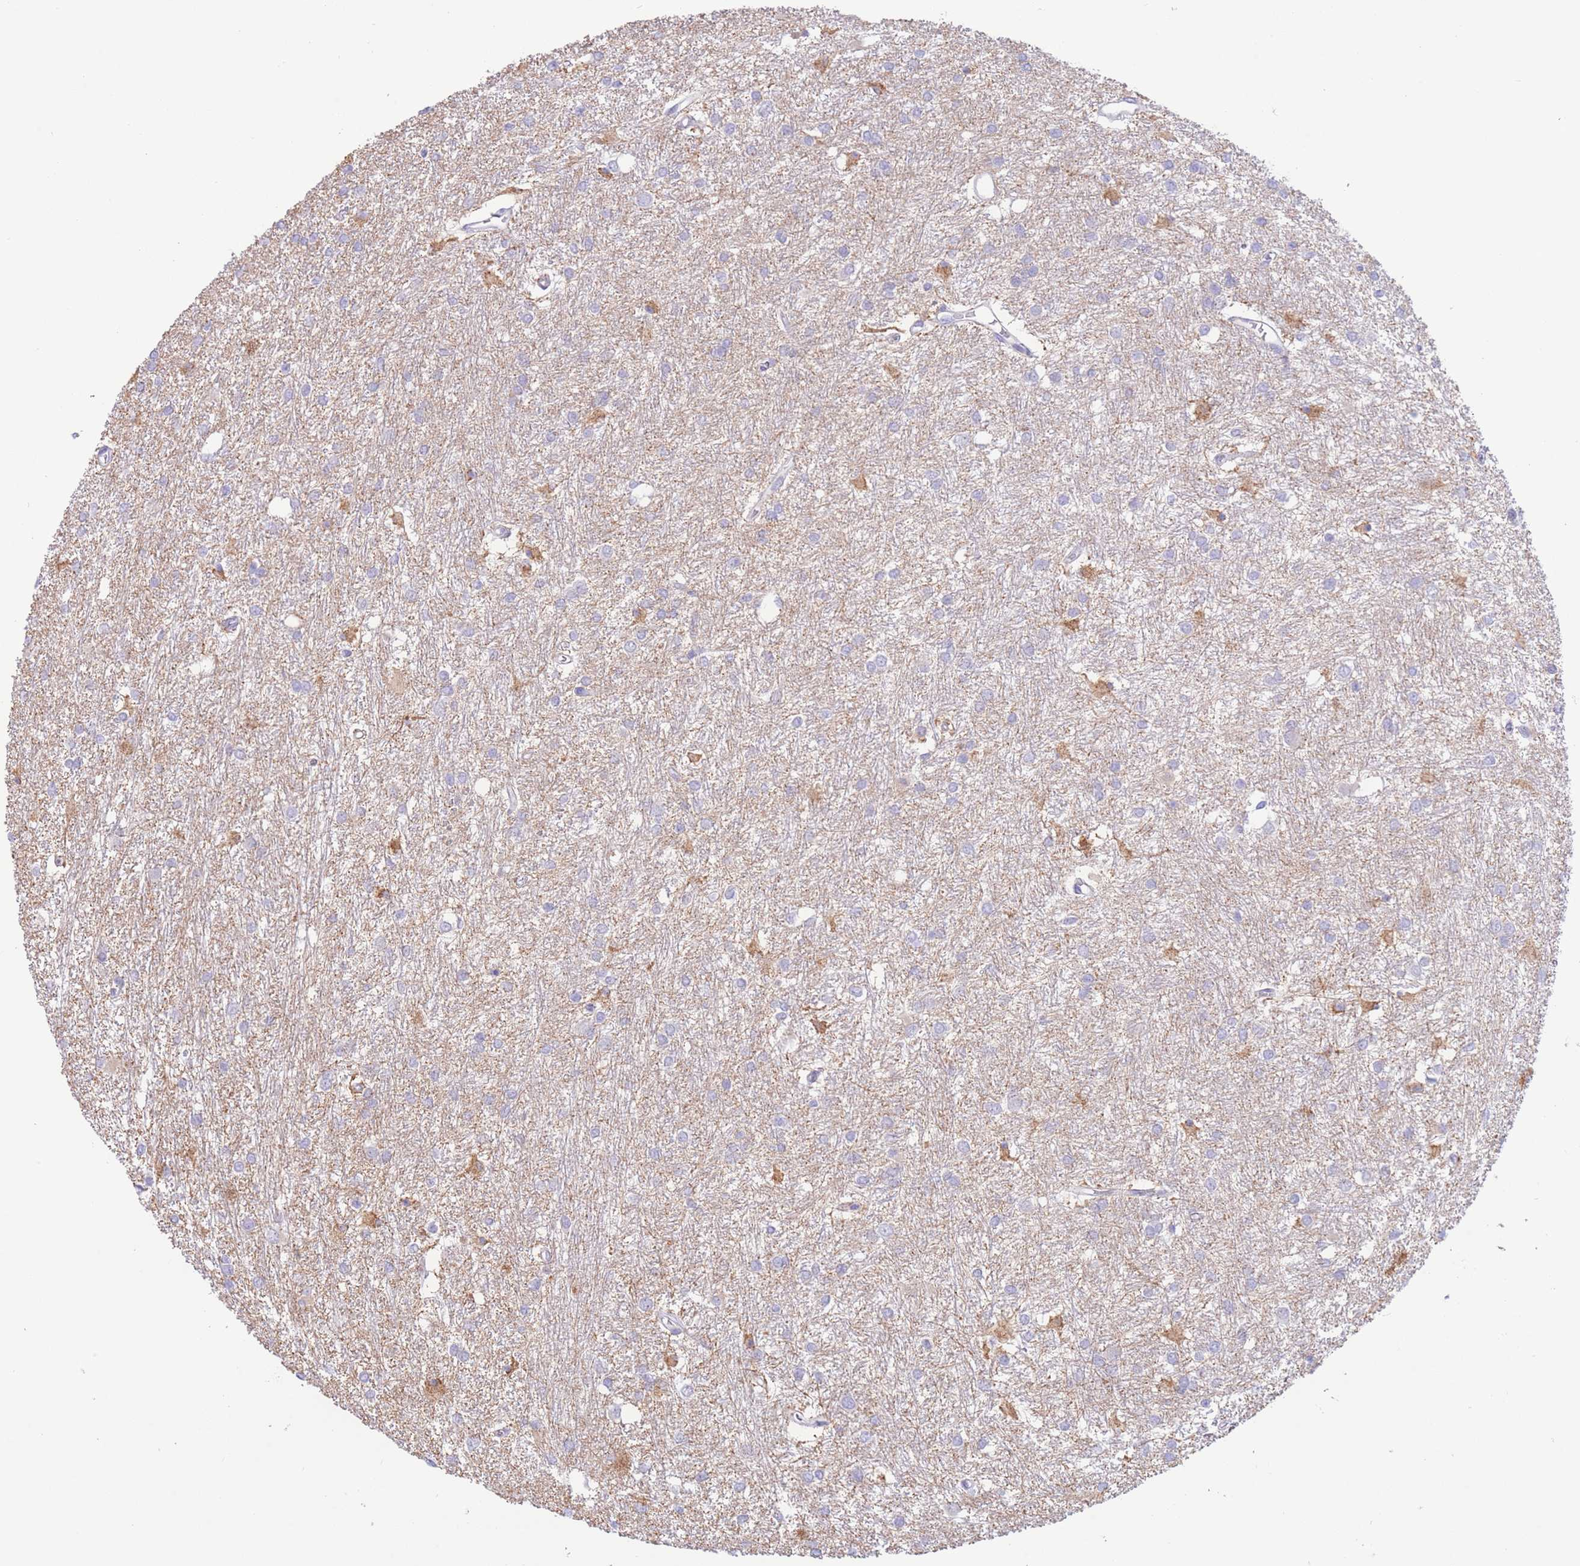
{"staining": {"intensity": "moderate", "quantity": "<25%", "location": "cytoplasmic/membranous"}, "tissue": "glioma", "cell_type": "Tumor cells", "image_type": "cancer", "snomed": [{"axis": "morphology", "description": "Glioma, malignant, High grade"}, {"axis": "topography", "description": "Brain"}], "caption": "Human glioma stained for a protein (brown) reveals moderate cytoplasmic/membranous positive staining in approximately <25% of tumor cells.", "gene": "RPL39L", "patient": {"sex": "female", "age": 50}}